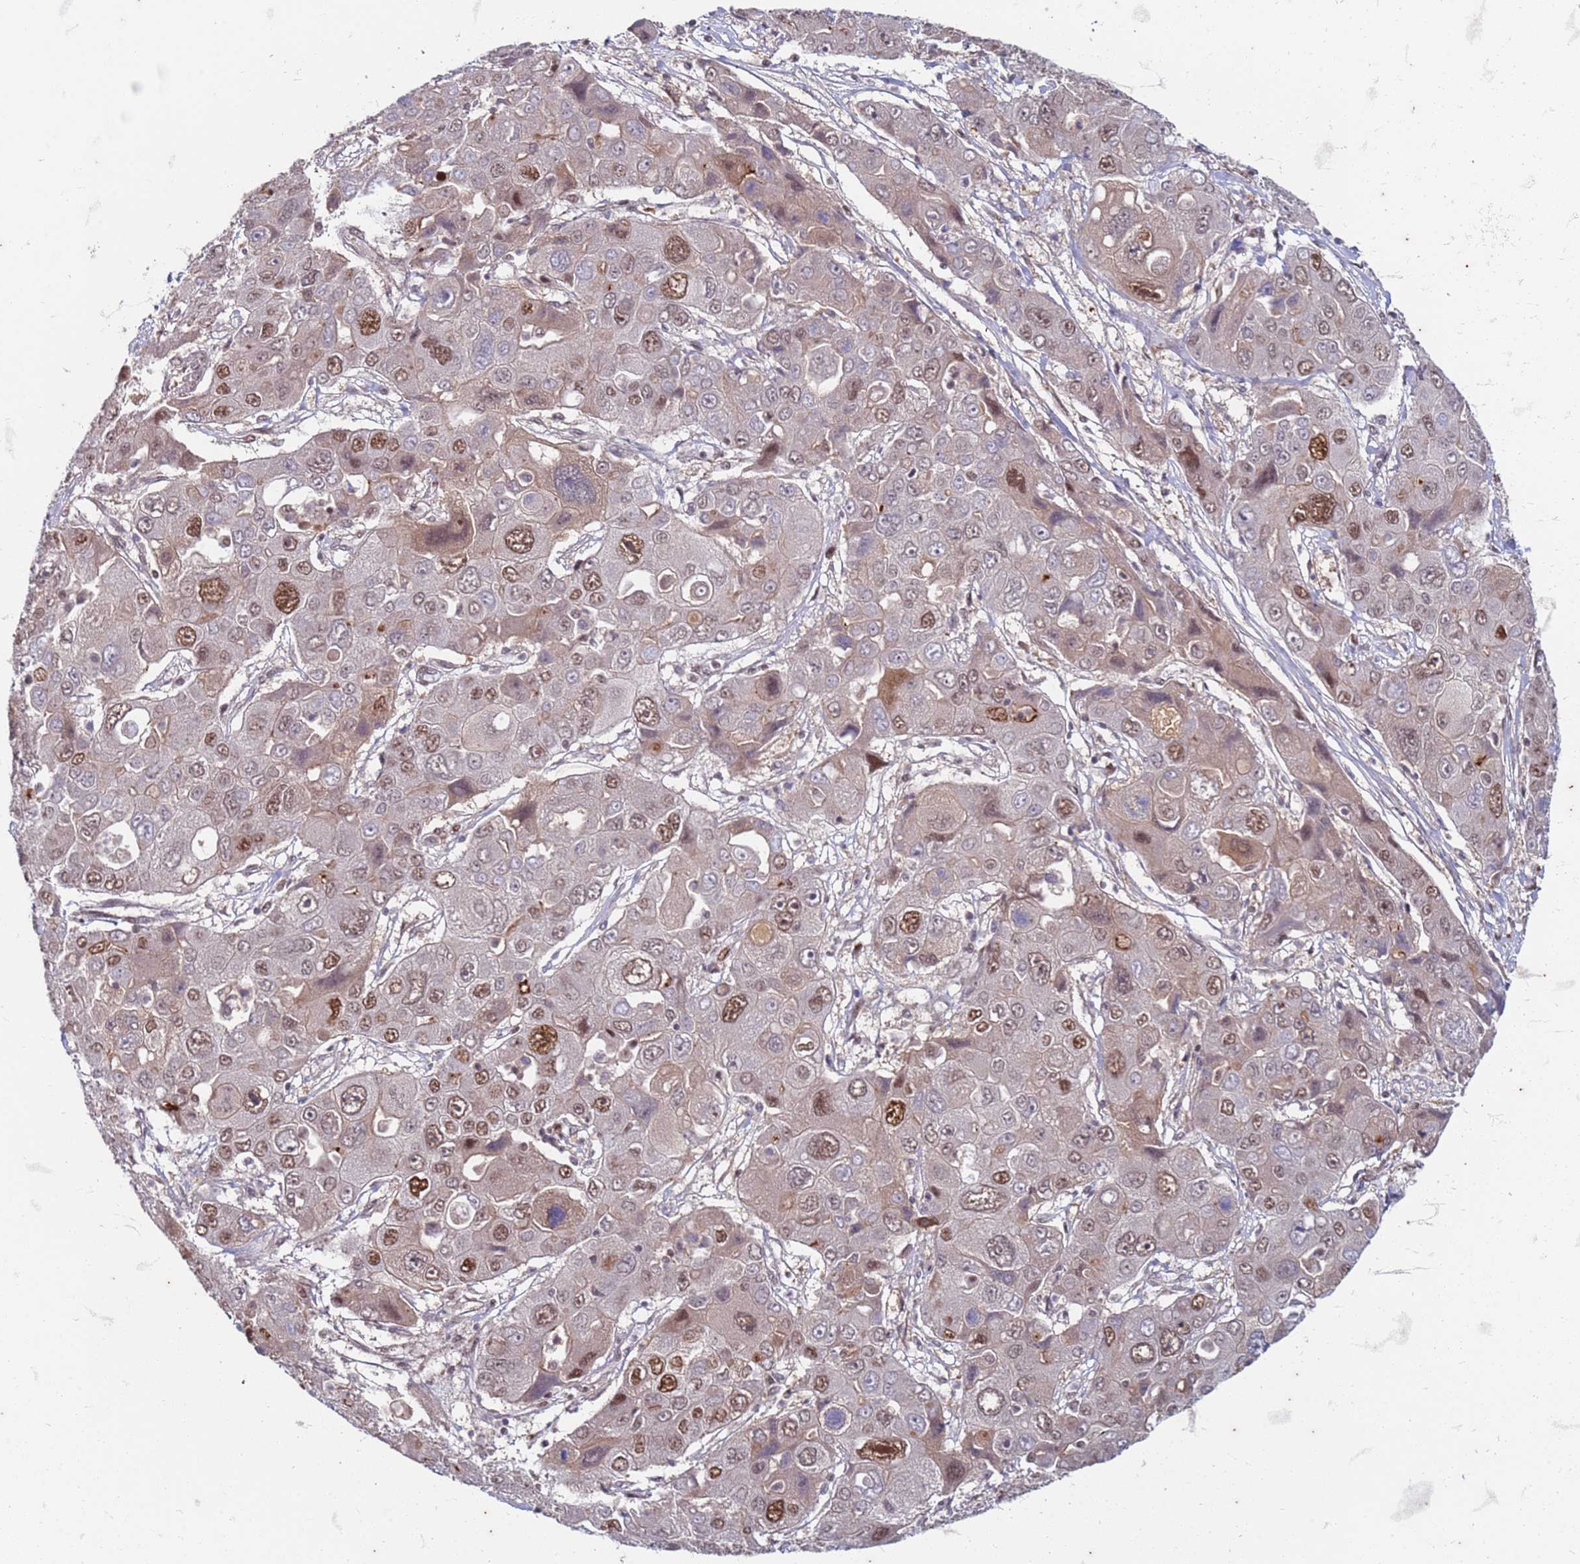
{"staining": {"intensity": "moderate", "quantity": "25%-75%", "location": "nuclear"}, "tissue": "liver cancer", "cell_type": "Tumor cells", "image_type": "cancer", "snomed": [{"axis": "morphology", "description": "Cholangiocarcinoma"}, {"axis": "topography", "description": "Liver"}], "caption": "There is medium levels of moderate nuclear expression in tumor cells of liver cancer, as demonstrated by immunohistochemical staining (brown color).", "gene": "TRMT6", "patient": {"sex": "male", "age": 67}}